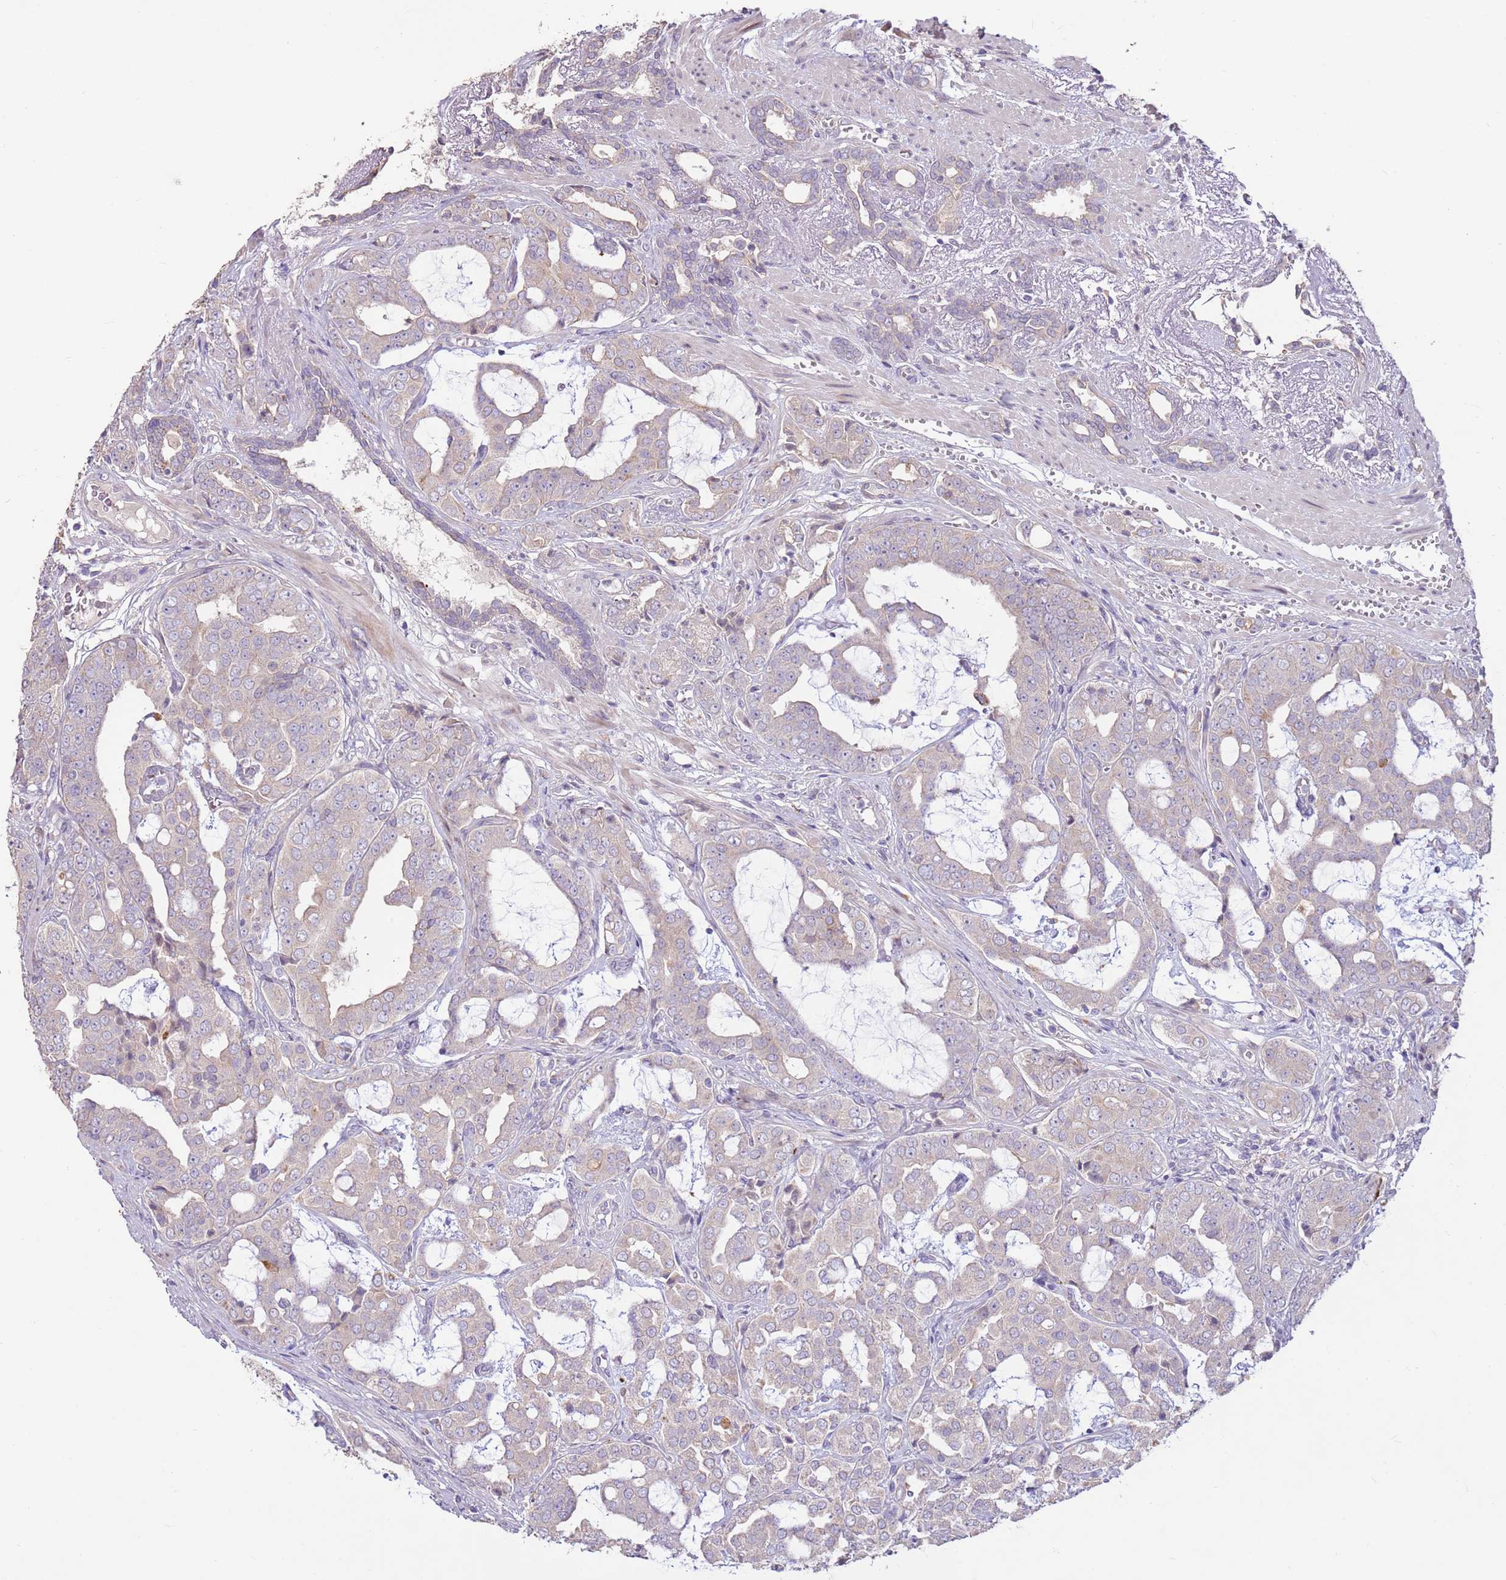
{"staining": {"intensity": "negative", "quantity": "none", "location": "none"}, "tissue": "prostate cancer", "cell_type": "Tumor cells", "image_type": "cancer", "snomed": [{"axis": "morphology", "description": "Adenocarcinoma, High grade"}, {"axis": "topography", "description": "Prostate"}], "caption": "A micrograph of adenocarcinoma (high-grade) (prostate) stained for a protein reveals no brown staining in tumor cells.", "gene": "LGI4", "patient": {"sex": "male", "age": 71}}